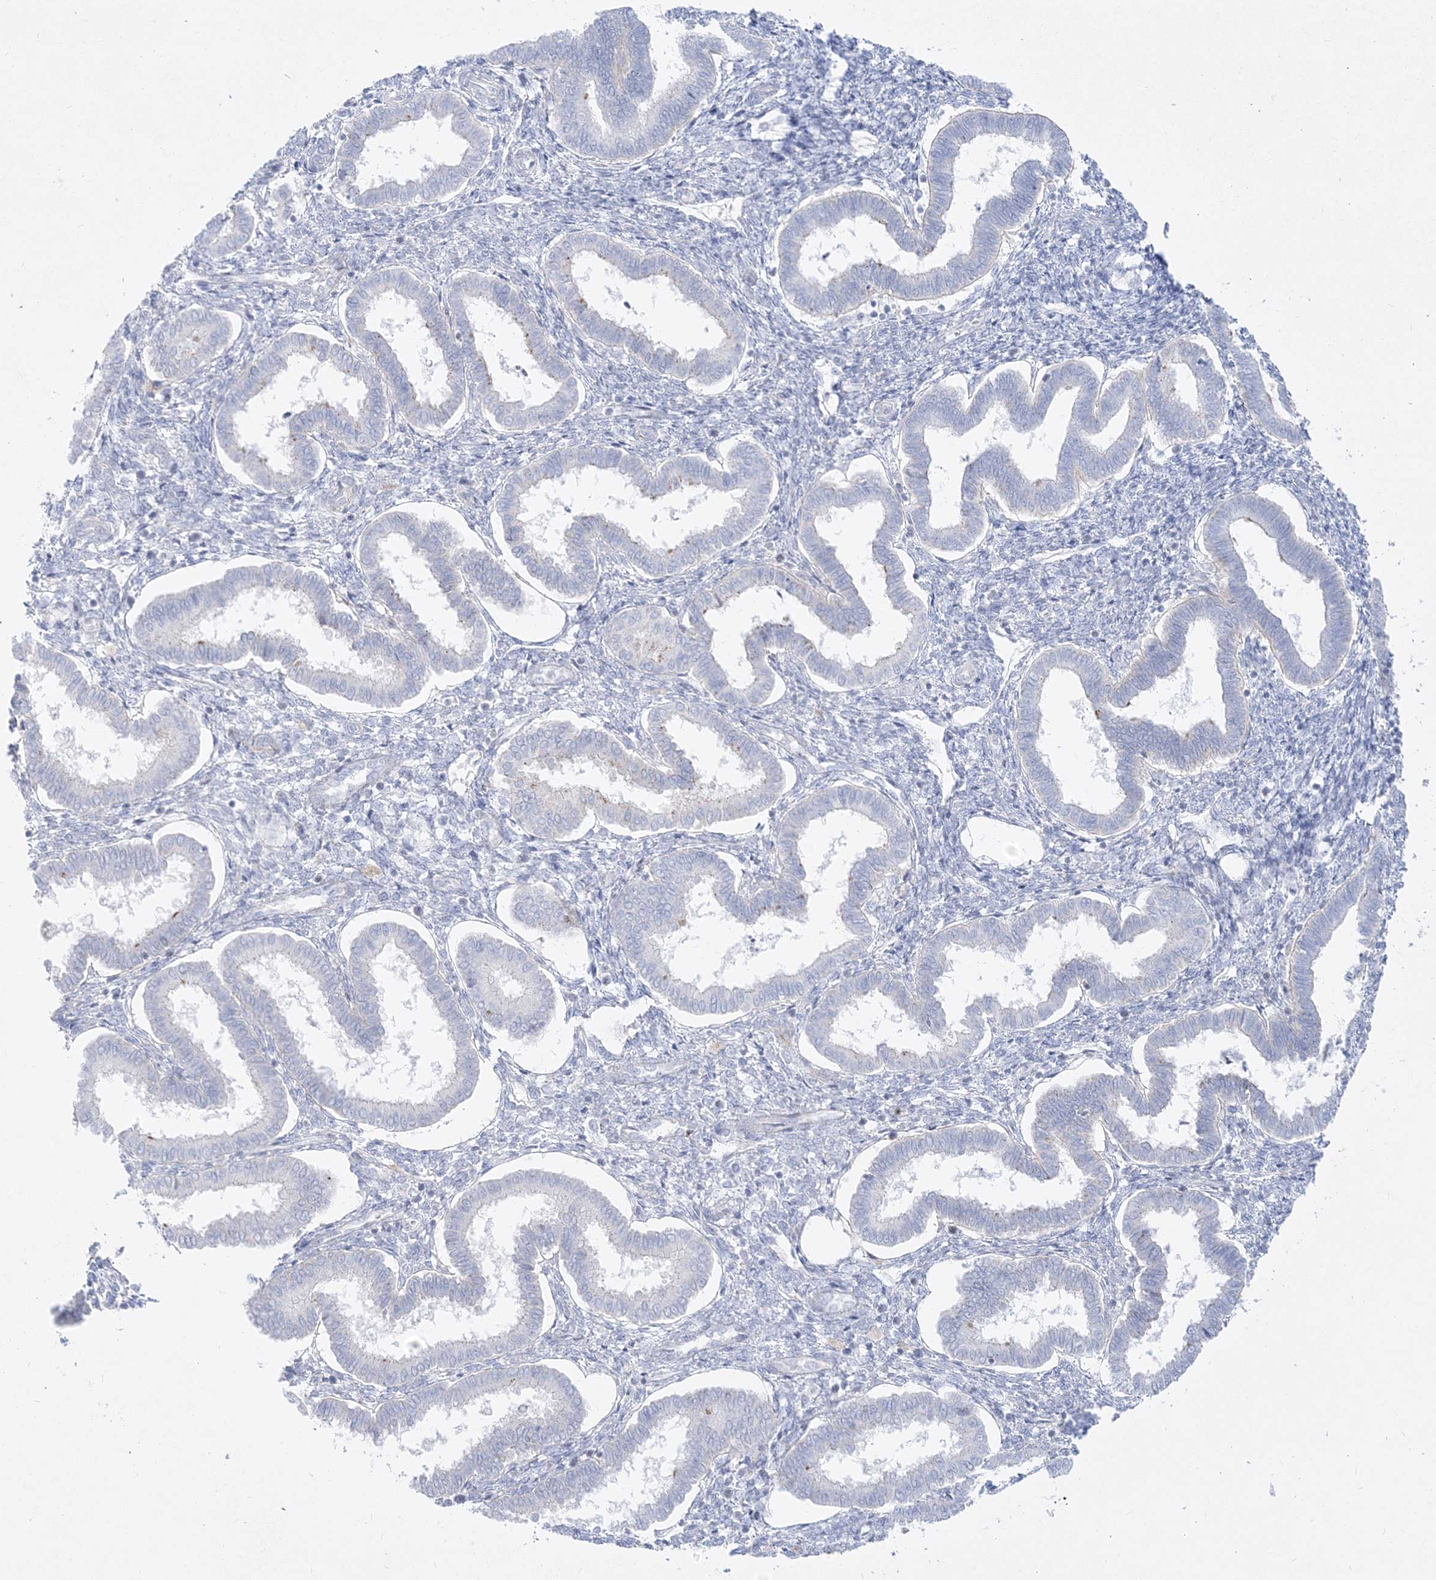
{"staining": {"intensity": "negative", "quantity": "none", "location": "none"}, "tissue": "endometrium", "cell_type": "Cells in endometrial stroma", "image_type": "normal", "snomed": [{"axis": "morphology", "description": "Normal tissue, NOS"}, {"axis": "topography", "description": "Endometrium"}], "caption": "Micrograph shows no protein expression in cells in endometrial stroma of normal endometrium.", "gene": "GPAT2", "patient": {"sex": "female", "age": 24}}